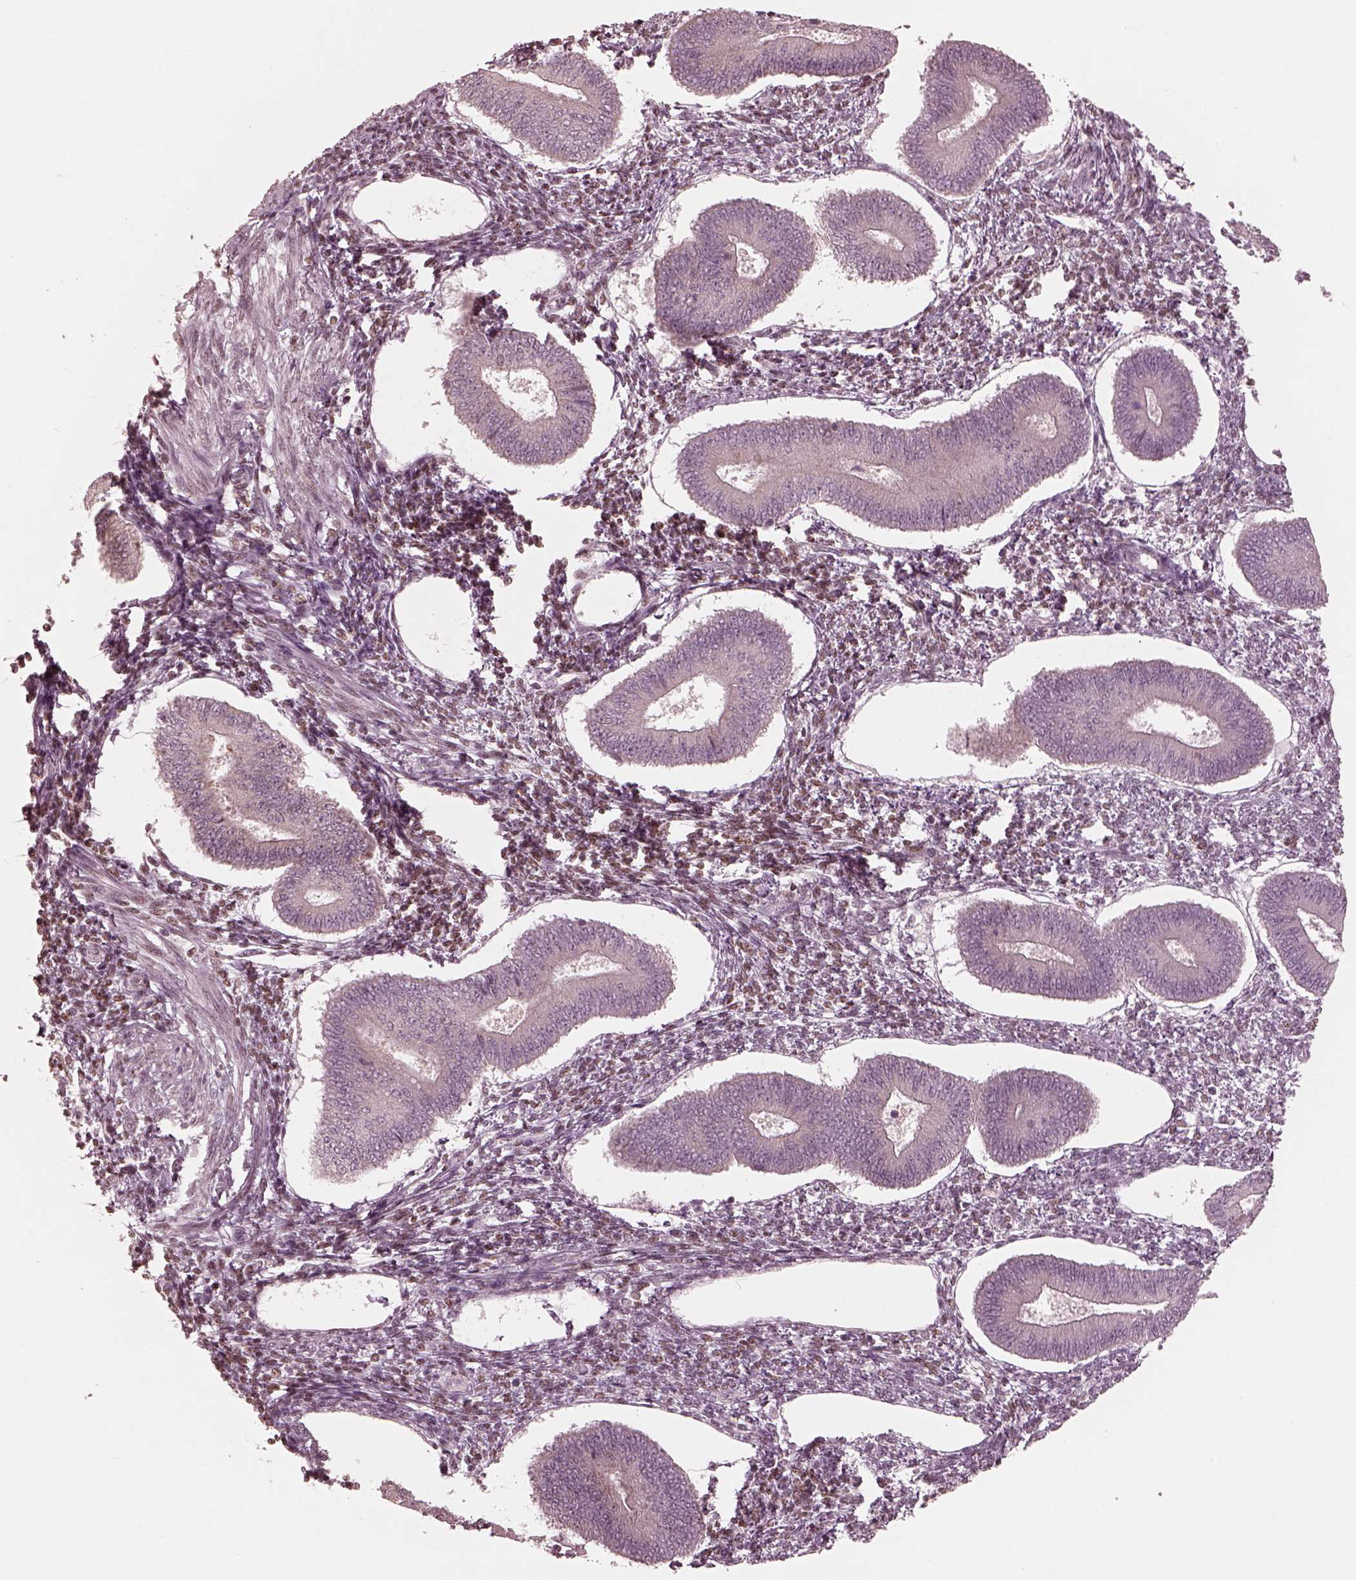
{"staining": {"intensity": "weak", "quantity": "<25%", "location": "cytoplasmic/membranous"}, "tissue": "endometrium", "cell_type": "Cells in endometrial stroma", "image_type": "normal", "snomed": [{"axis": "morphology", "description": "Normal tissue, NOS"}, {"axis": "topography", "description": "Endometrium"}], "caption": "Protein analysis of benign endometrium shows no significant staining in cells in endometrial stroma. Nuclei are stained in blue.", "gene": "IQCB1", "patient": {"sex": "female", "age": 42}}